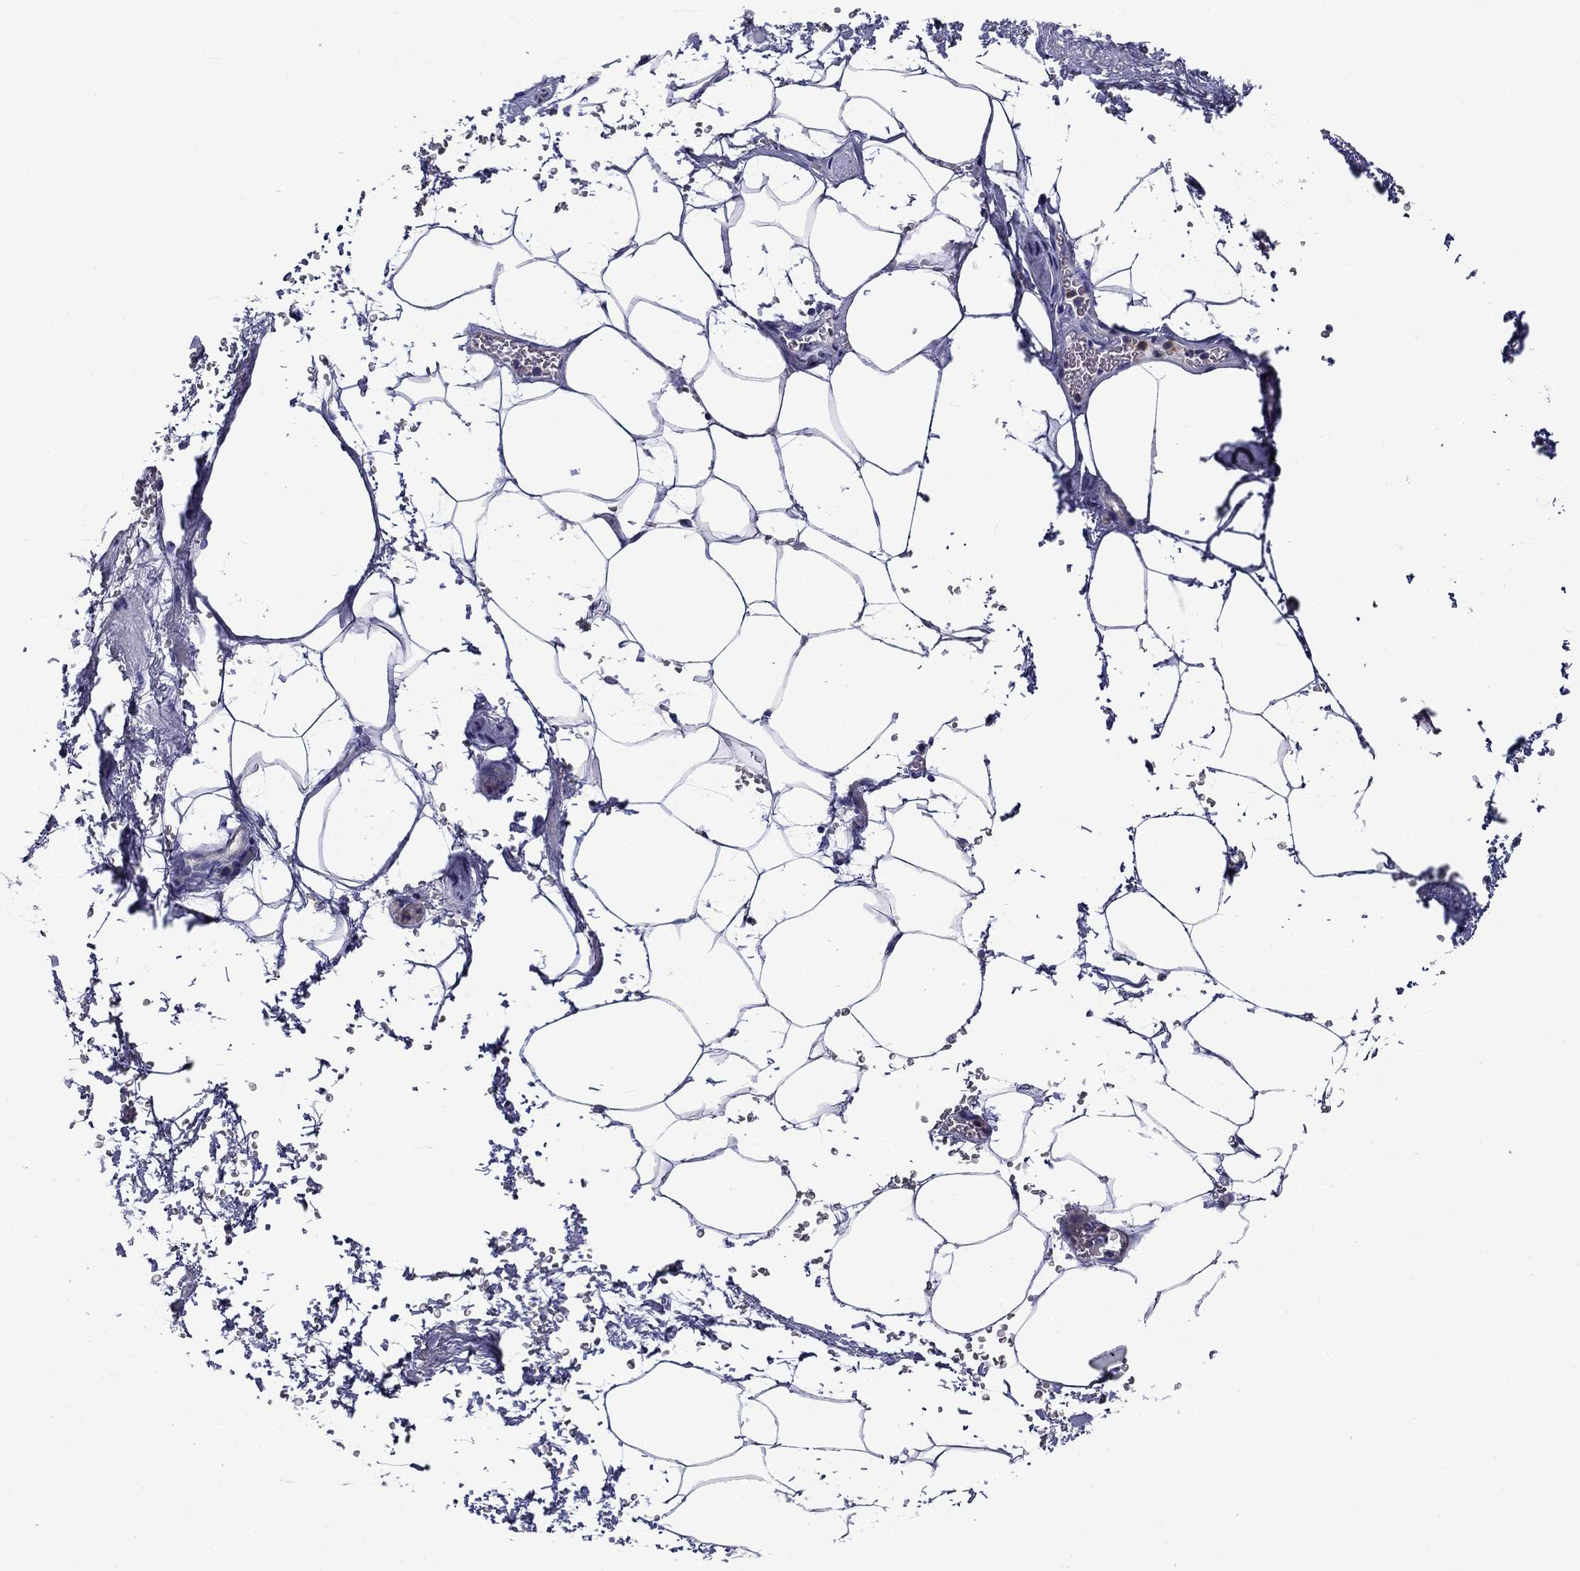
{"staining": {"intensity": "negative", "quantity": "none", "location": "none"}, "tissue": "adipose tissue", "cell_type": "Adipocytes", "image_type": "normal", "snomed": [{"axis": "morphology", "description": "Normal tissue, NOS"}, {"axis": "topography", "description": "Soft tissue"}, {"axis": "topography", "description": "Adipose tissue"}, {"axis": "topography", "description": "Vascular tissue"}, {"axis": "topography", "description": "Peripheral nerve tissue"}], "caption": "Immunohistochemical staining of normal adipose tissue demonstrates no significant positivity in adipocytes.", "gene": "CNDP1", "patient": {"sex": "male", "age": 68}}